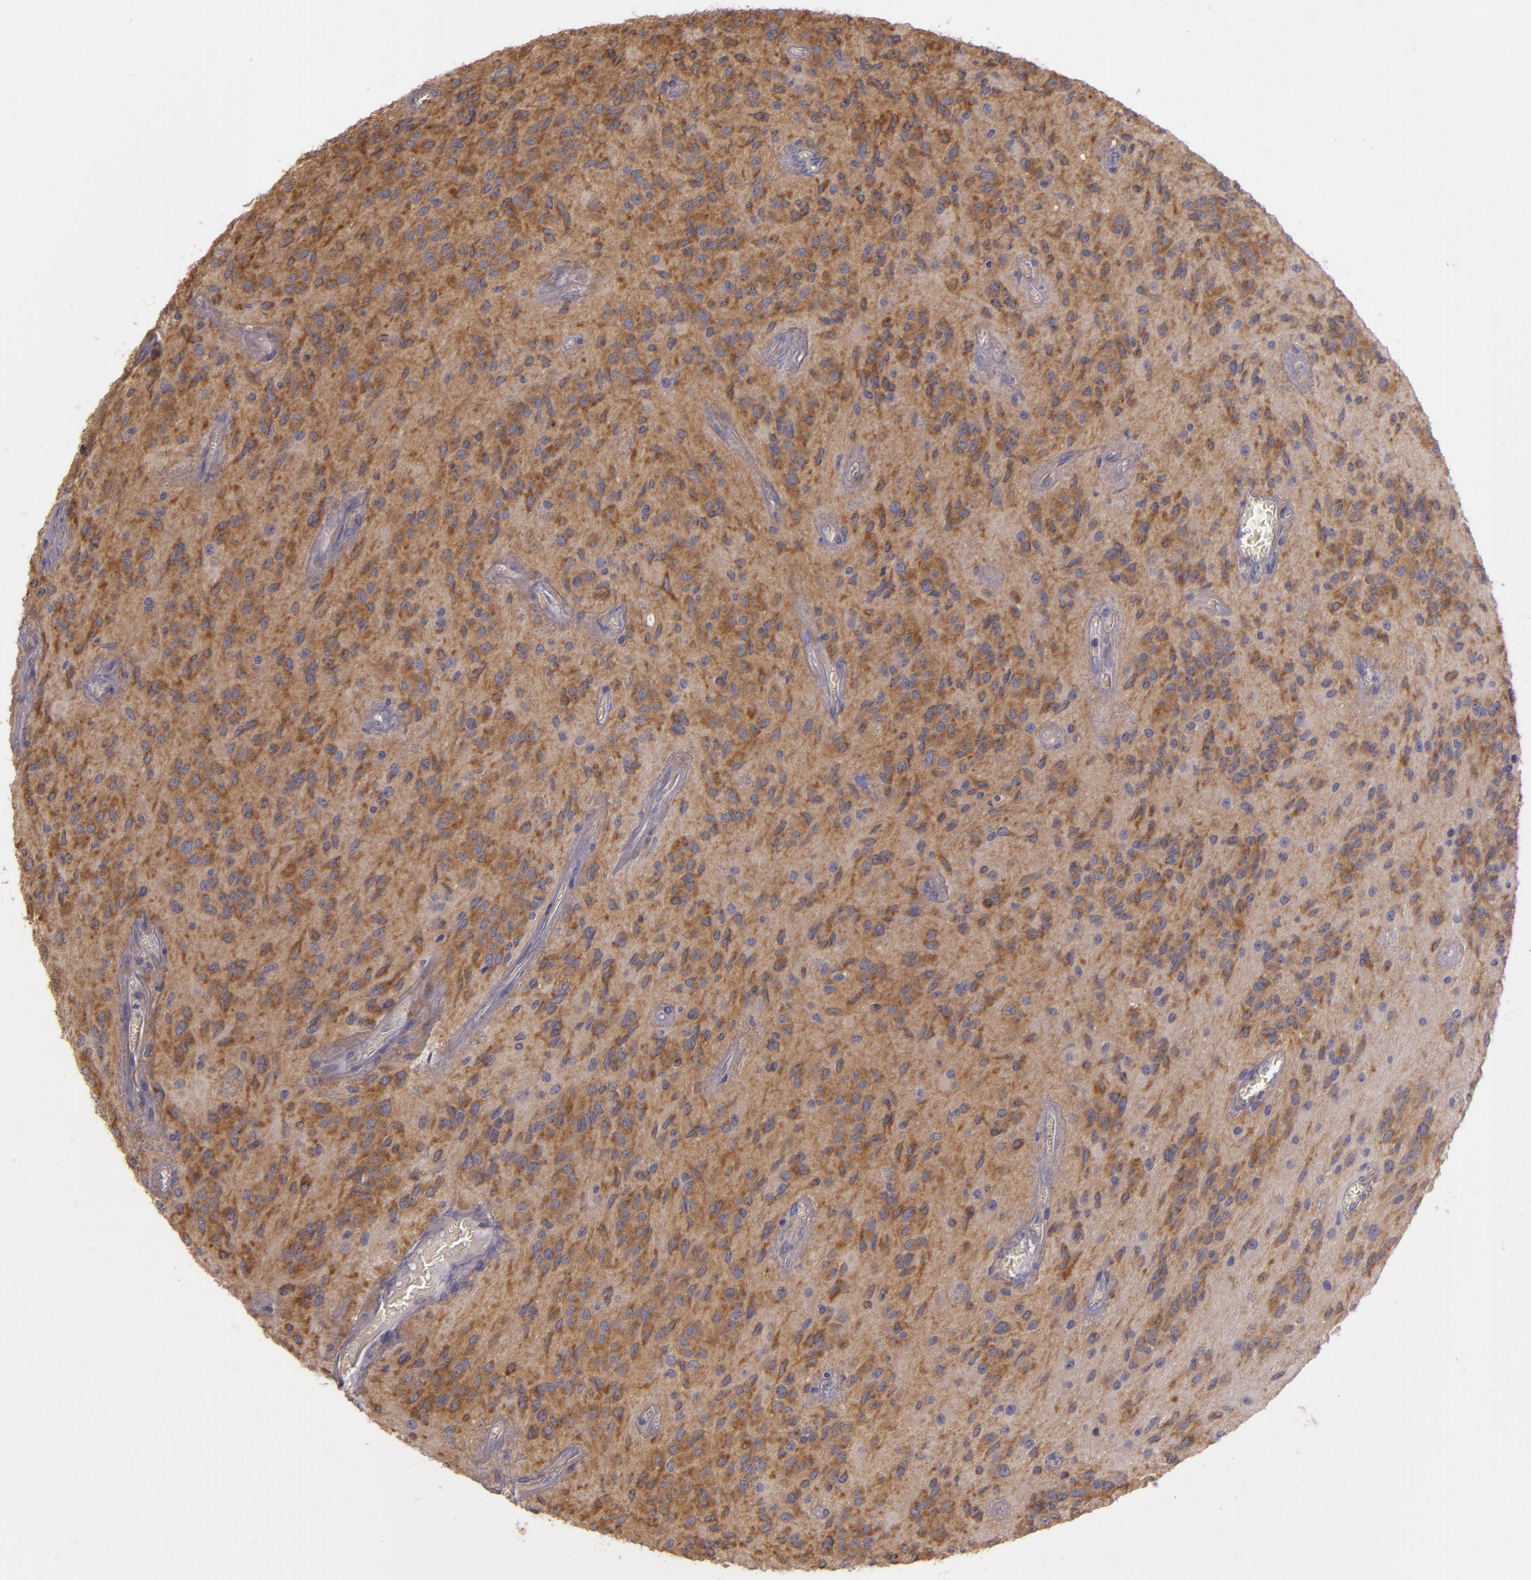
{"staining": {"intensity": "strong", "quantity": "25%-75%", "location": "cytoplasmic/membranous"}, "tissue": "glioma", "cell_type": "Tumor cells", "image_type": "cancer", "snomed": [{"axis": "morphology", "description": "Glioma, malignant, Low grade"}, {"axis": "topography", "description": "Brain"}], "caption": "Glioma stained with a brown dye displays strong cytoplasmic/membranous positive staining in approximately 25%-75% of tumor cells.", "gene": "RALGAPA1", "patient": {"sex": "female", "age": 15}}